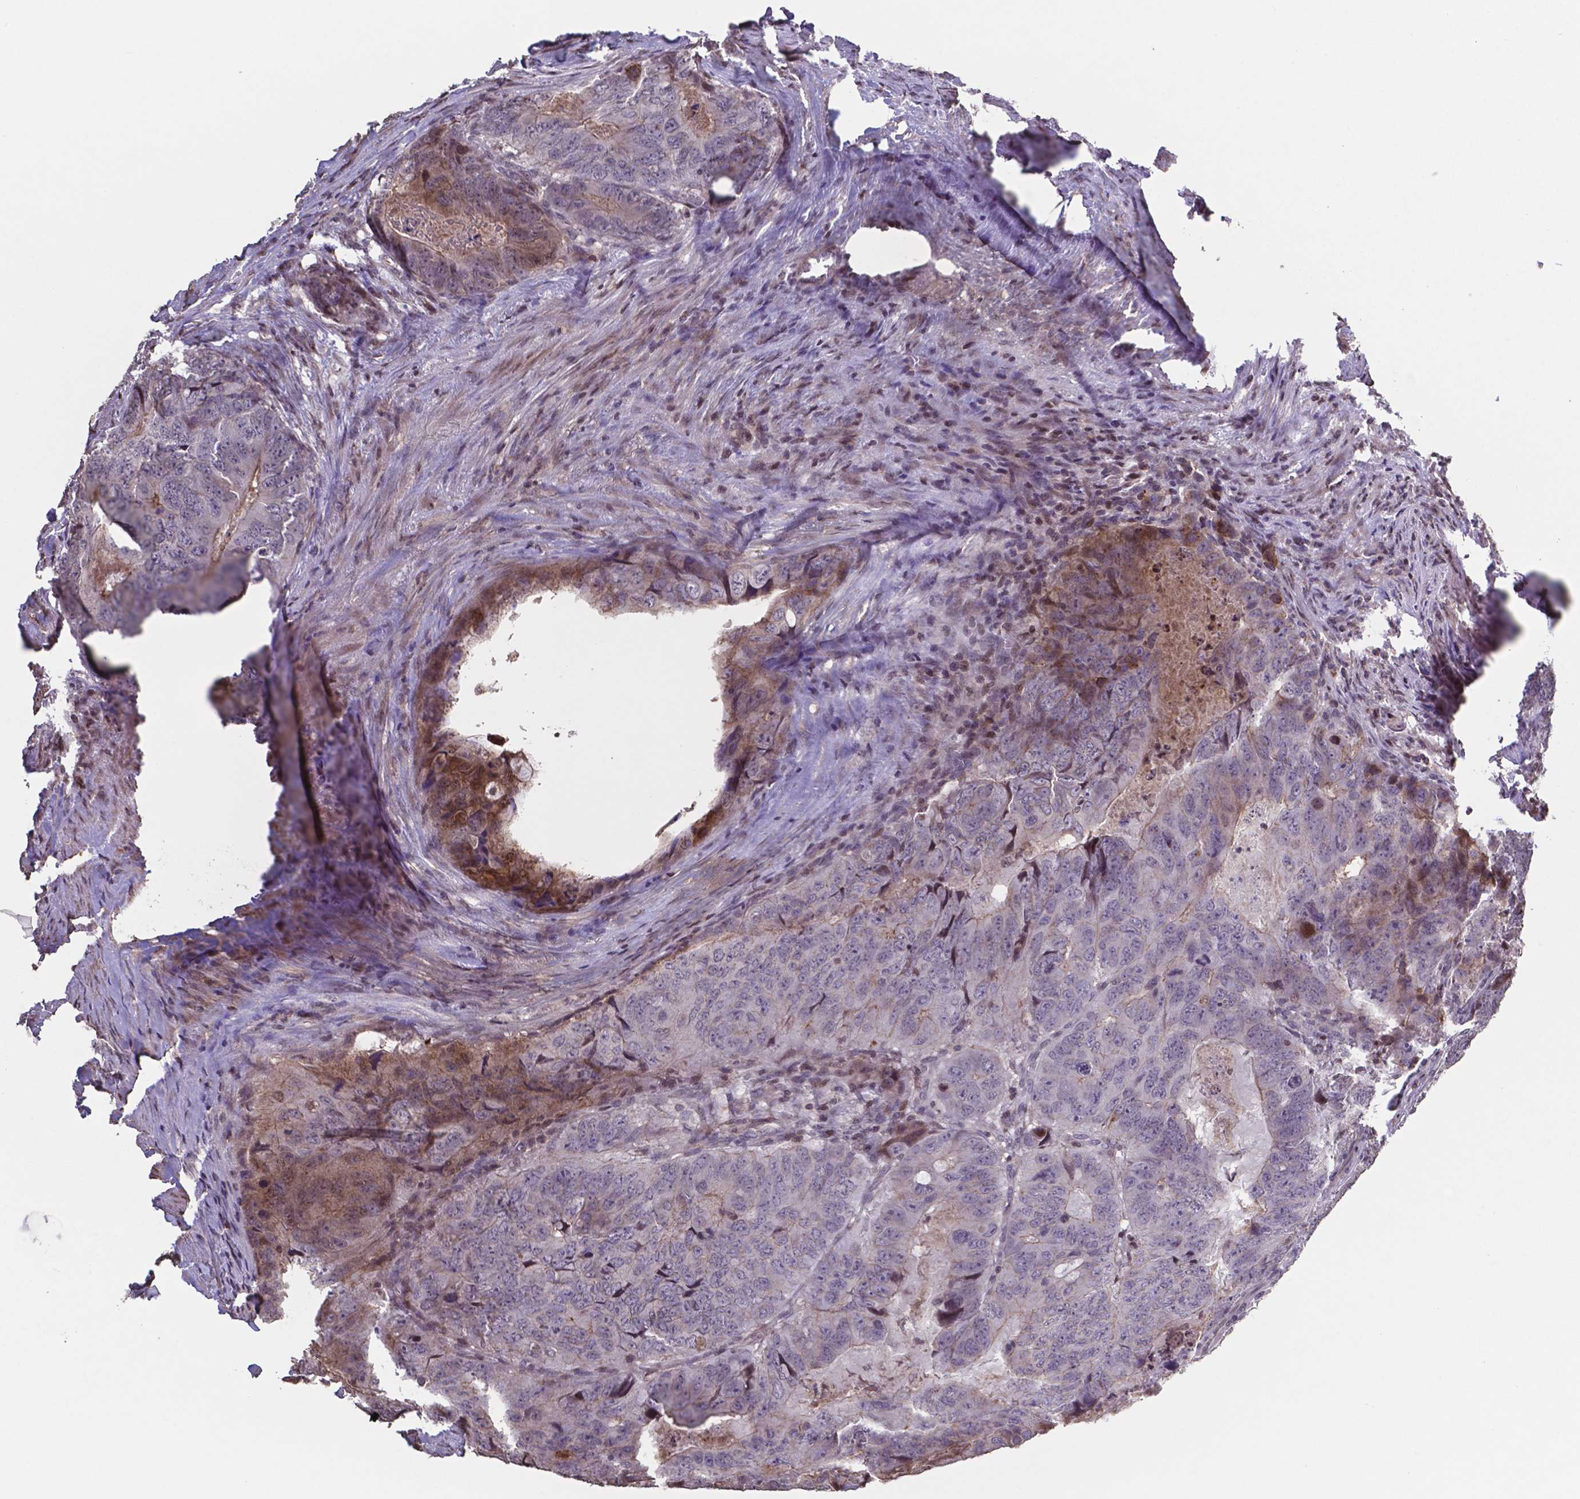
{"staining": {"intensity": "weak", "quantity": "<25%", "location": "cytoplasmic/membranous"}, "tissue": "colorectal cancer", "cell_type": "Tumor cells", "image_type": "cancer", "snomed": [{"axis": "morphology", "description": "Adenocarcinoma, NOS"}, {"axis": "topography", "description": "Colon"}], "caption": "High power microscopy micrograph of an immunohistochemistry photomicrograph of colorectal cancer (adenocarcinoma), revealing no significant expression in tumor cells.", "gene": "MLC1", "patient": {"sex": "male", "age": 79}}